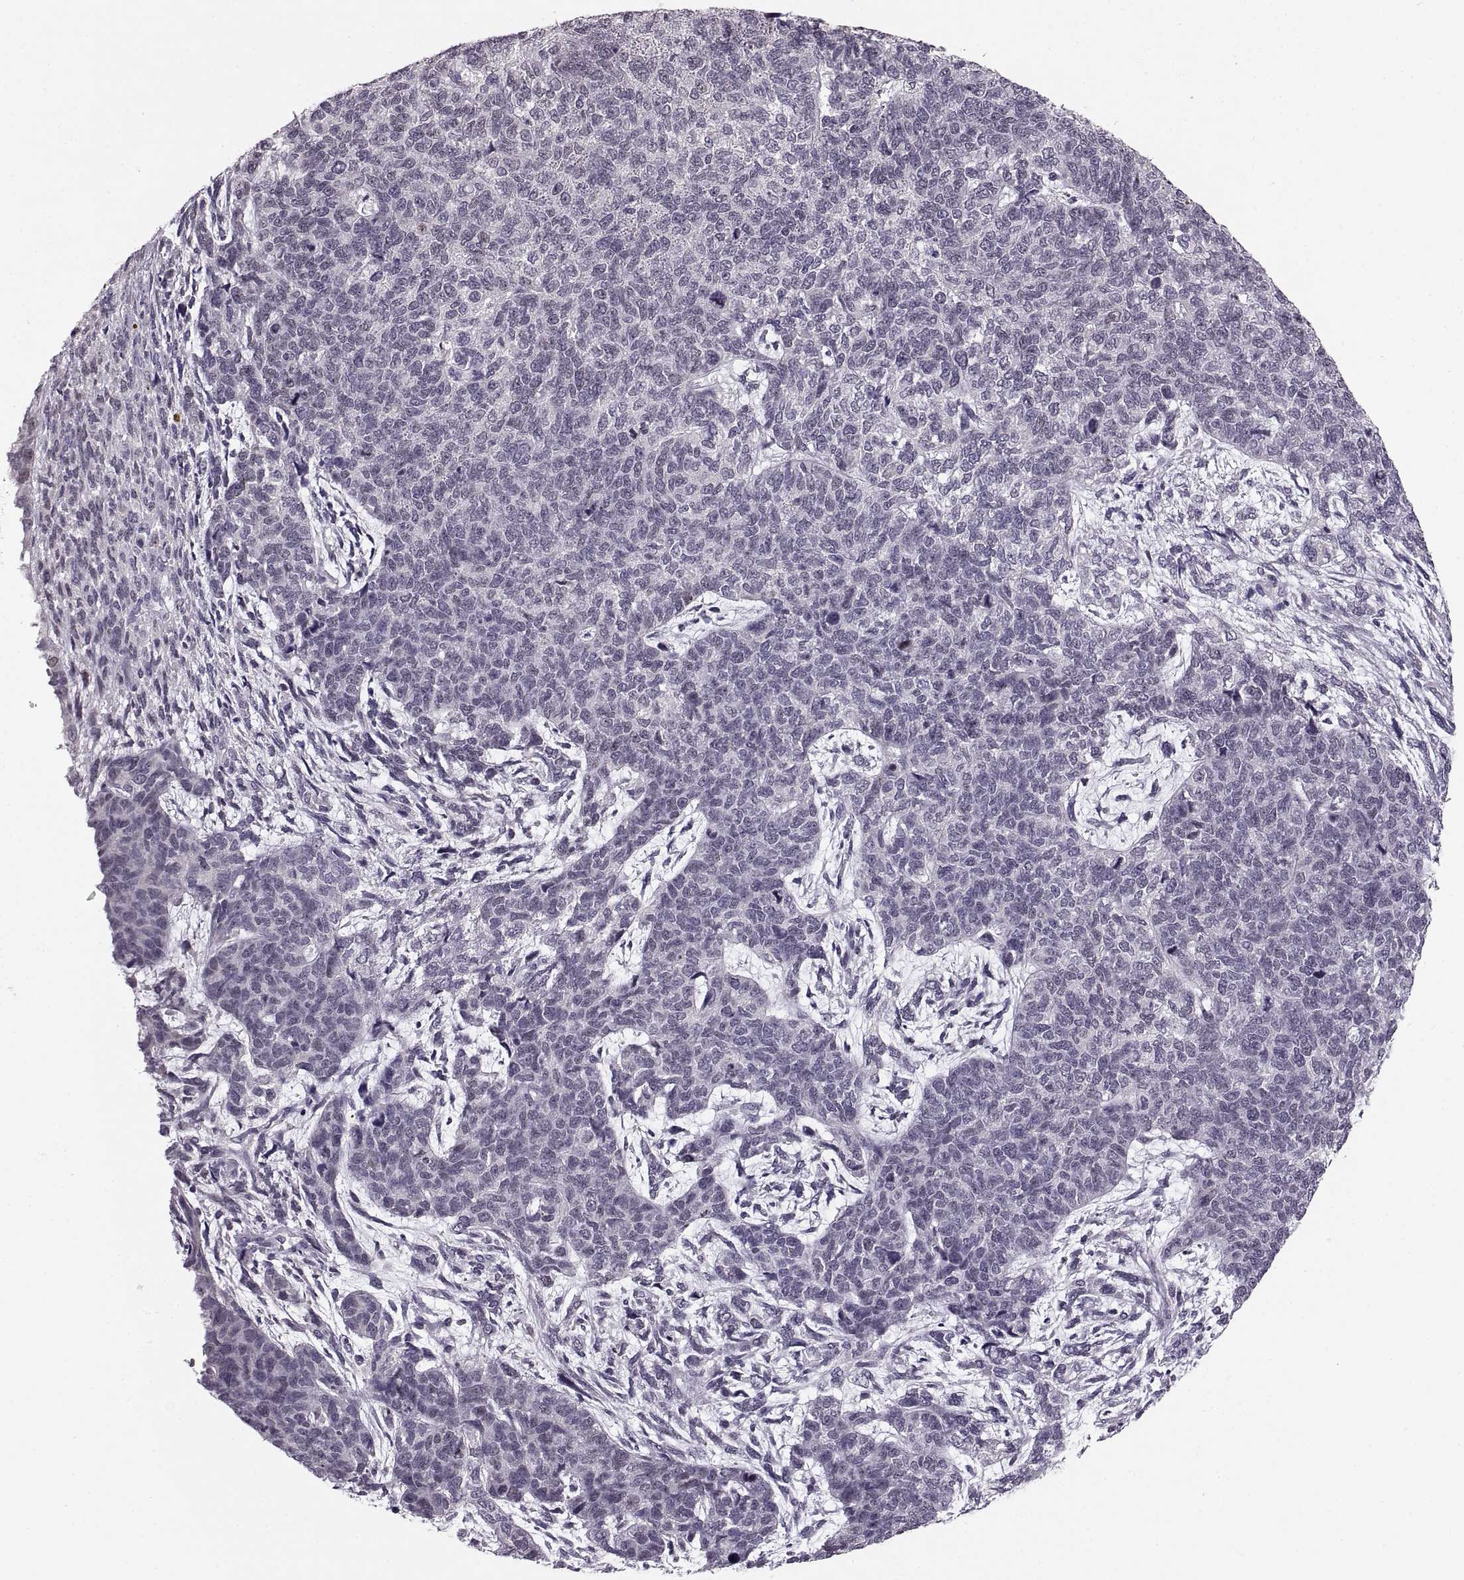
{"staining": {"intensity": "negative", "quantity": "none", "location": "none"}, "tissue": "cervical cancer", "cell_type": "Tumor cells", "image_type": "cancer", "snomed": [{"axis": "morphology", "description": "Squamous cell carcinoma, NOS"}, {"axis": "topography", "description": "Cervix"}], "caption": "This micrograph is of cervical squamous cell carcinoma stained with immunohistochemistry to label a protein in brown with the nuclei are counter-stained blue. There is no staining in tumor cells.", "gene": "MAGEB18", "patient": {"sex": "female", "age": 63}}